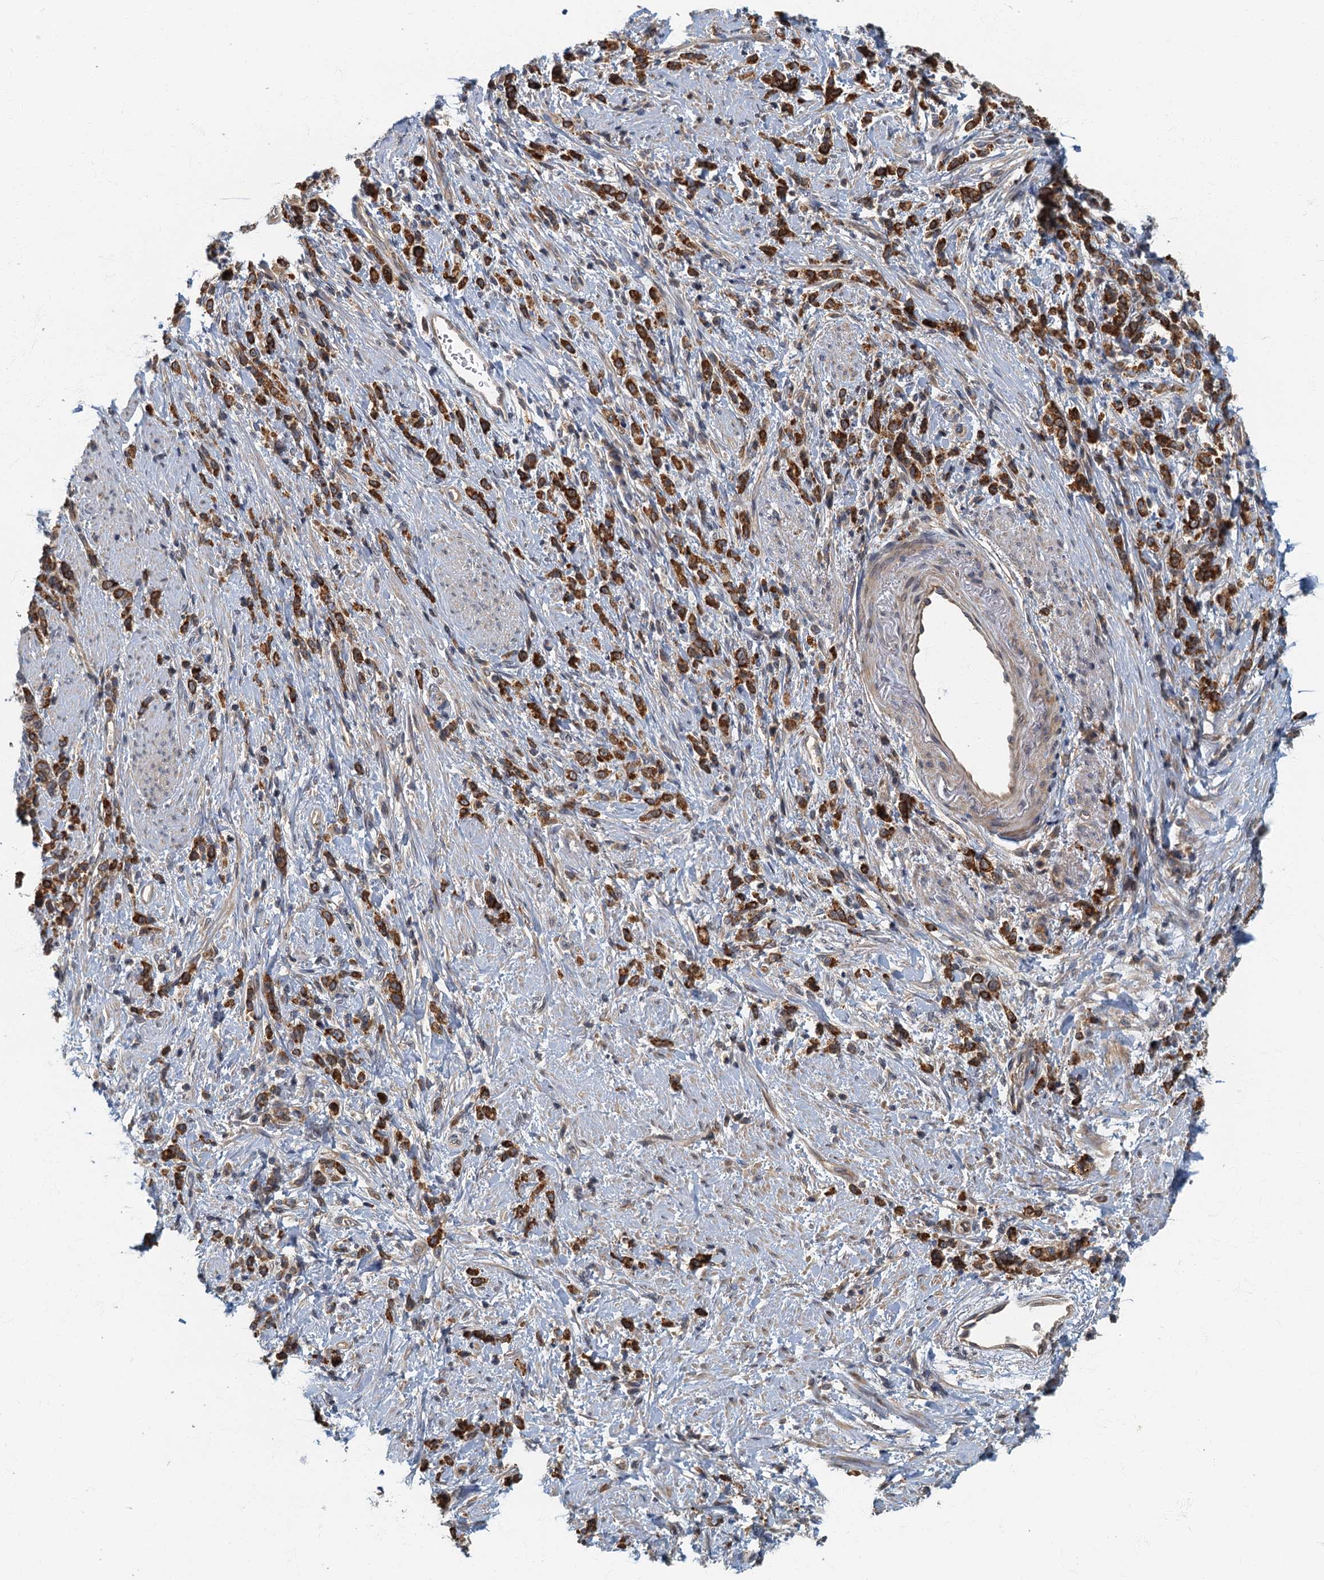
{"staining": {"intensity": "strong", "quantity": ">75%", "location": "cytoplasmic/membranous"}, "tissue": "stomach cancer", "cell_type": "Tumor cells", "image_type": "cancer", "snomed": [{"axis": "morphology", "description": "Adenocarcinoma, NOS"}, {"axis": "topography", "description": "Stomach"}], "caption": "Immunohistochemical staining of stomach cancer (adenocarcinoma) shows high levels of strong cytoplasmic/membranous staining in approximately >75% of tumor cells.", "gene": "CKAP2L", "patient": {"sex": "female", "age": 60}}